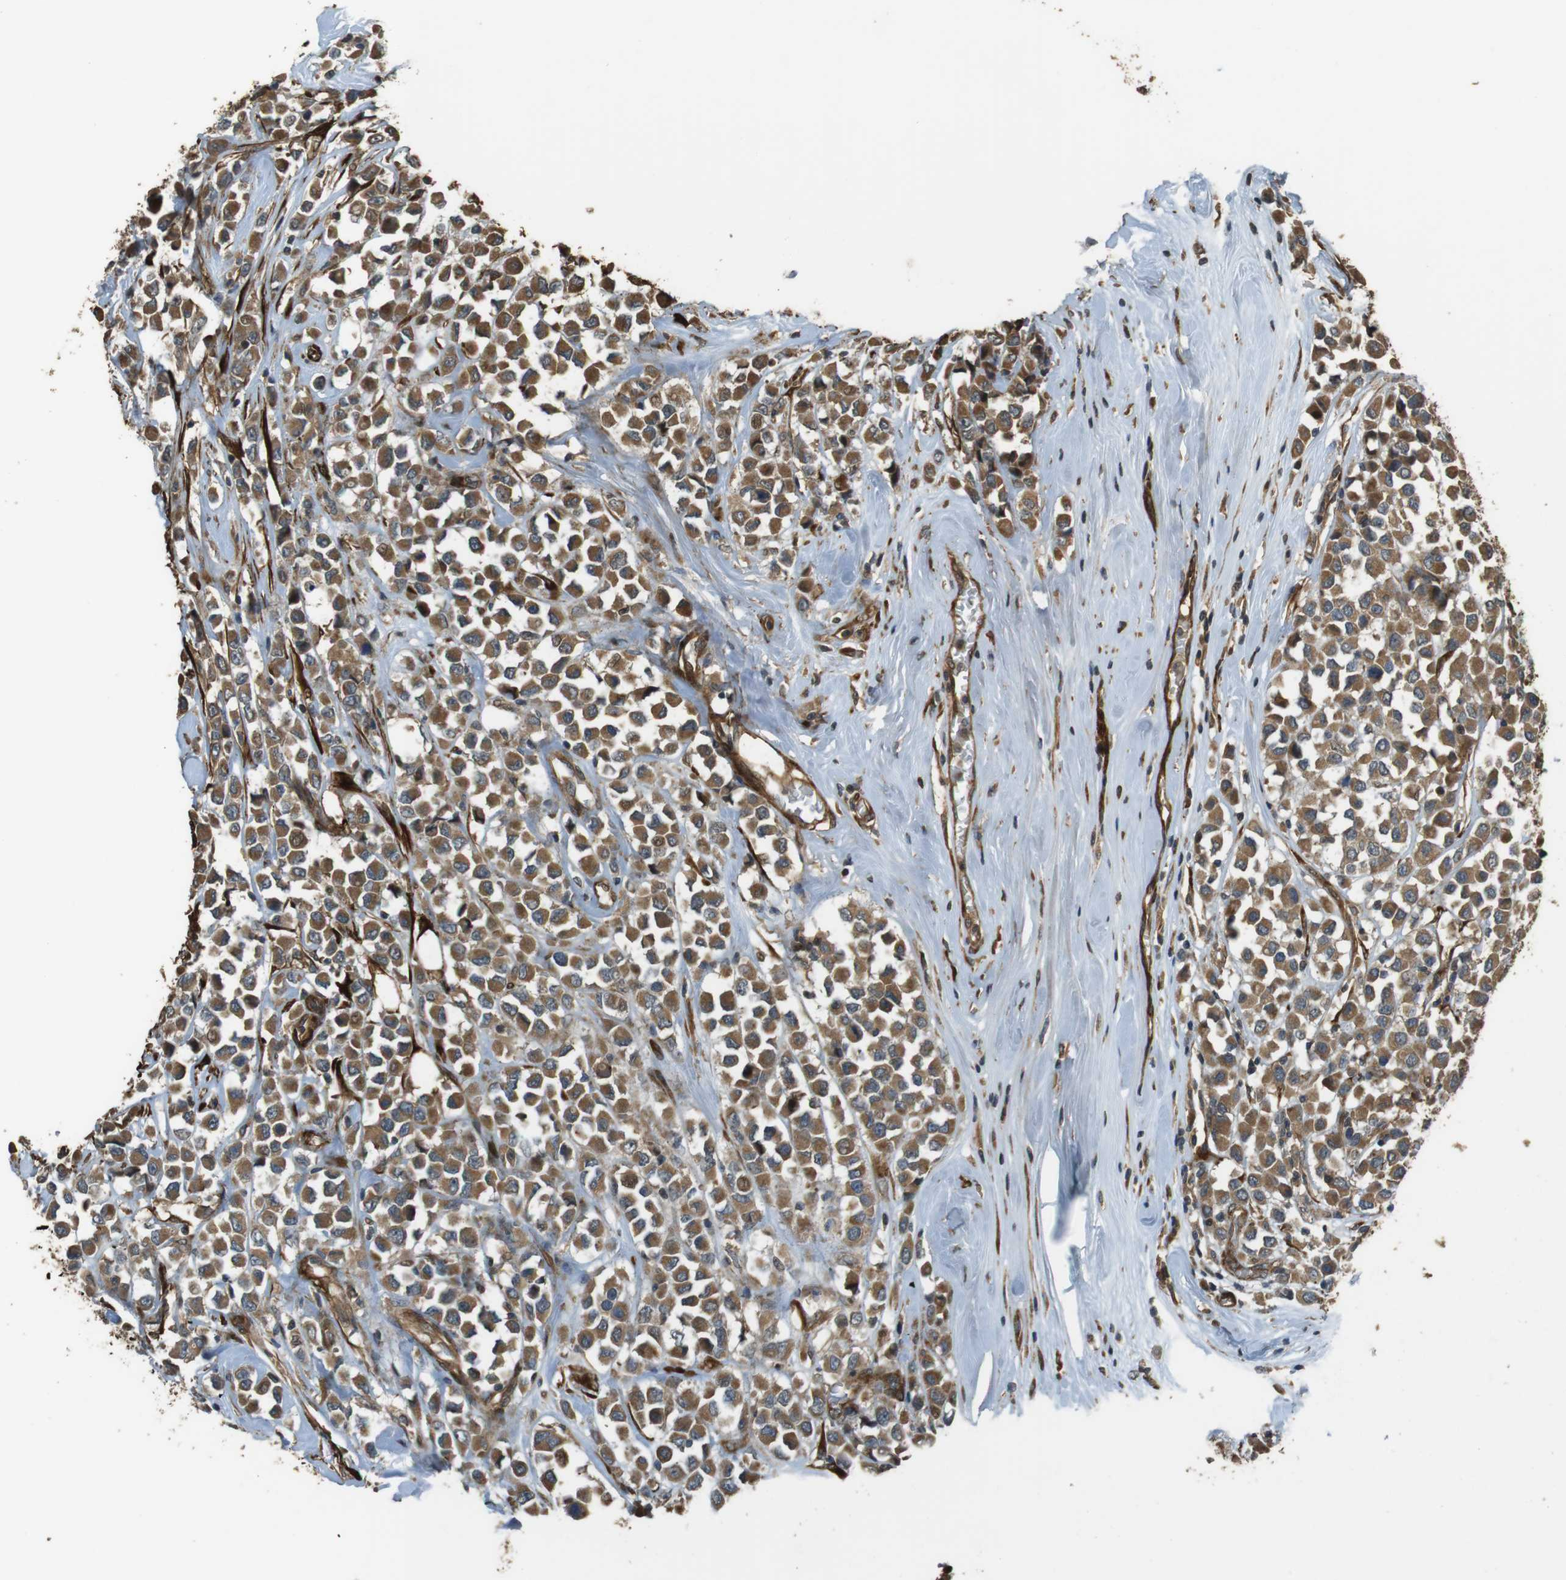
{"staining": {"intensity": "moderate", "quantity": ">75%", "location": "cytoplasmic/membranous"}, "tissue": "breast cancer", "cell_type": "Tumor cells", "image_type": "cancer", "snomed": [{"axis": "morphology", "description": "Duct carcinoma"}, {"axis": "topography", "description": "Breast"}], "caption": "This image shows IHC staining of breast cancer, with medium moderate cytoplasmic/membranous expression in about >75% of tumor cells.", "gene": "MSRB3", "patient": {"sex": "female", "age": 61}}